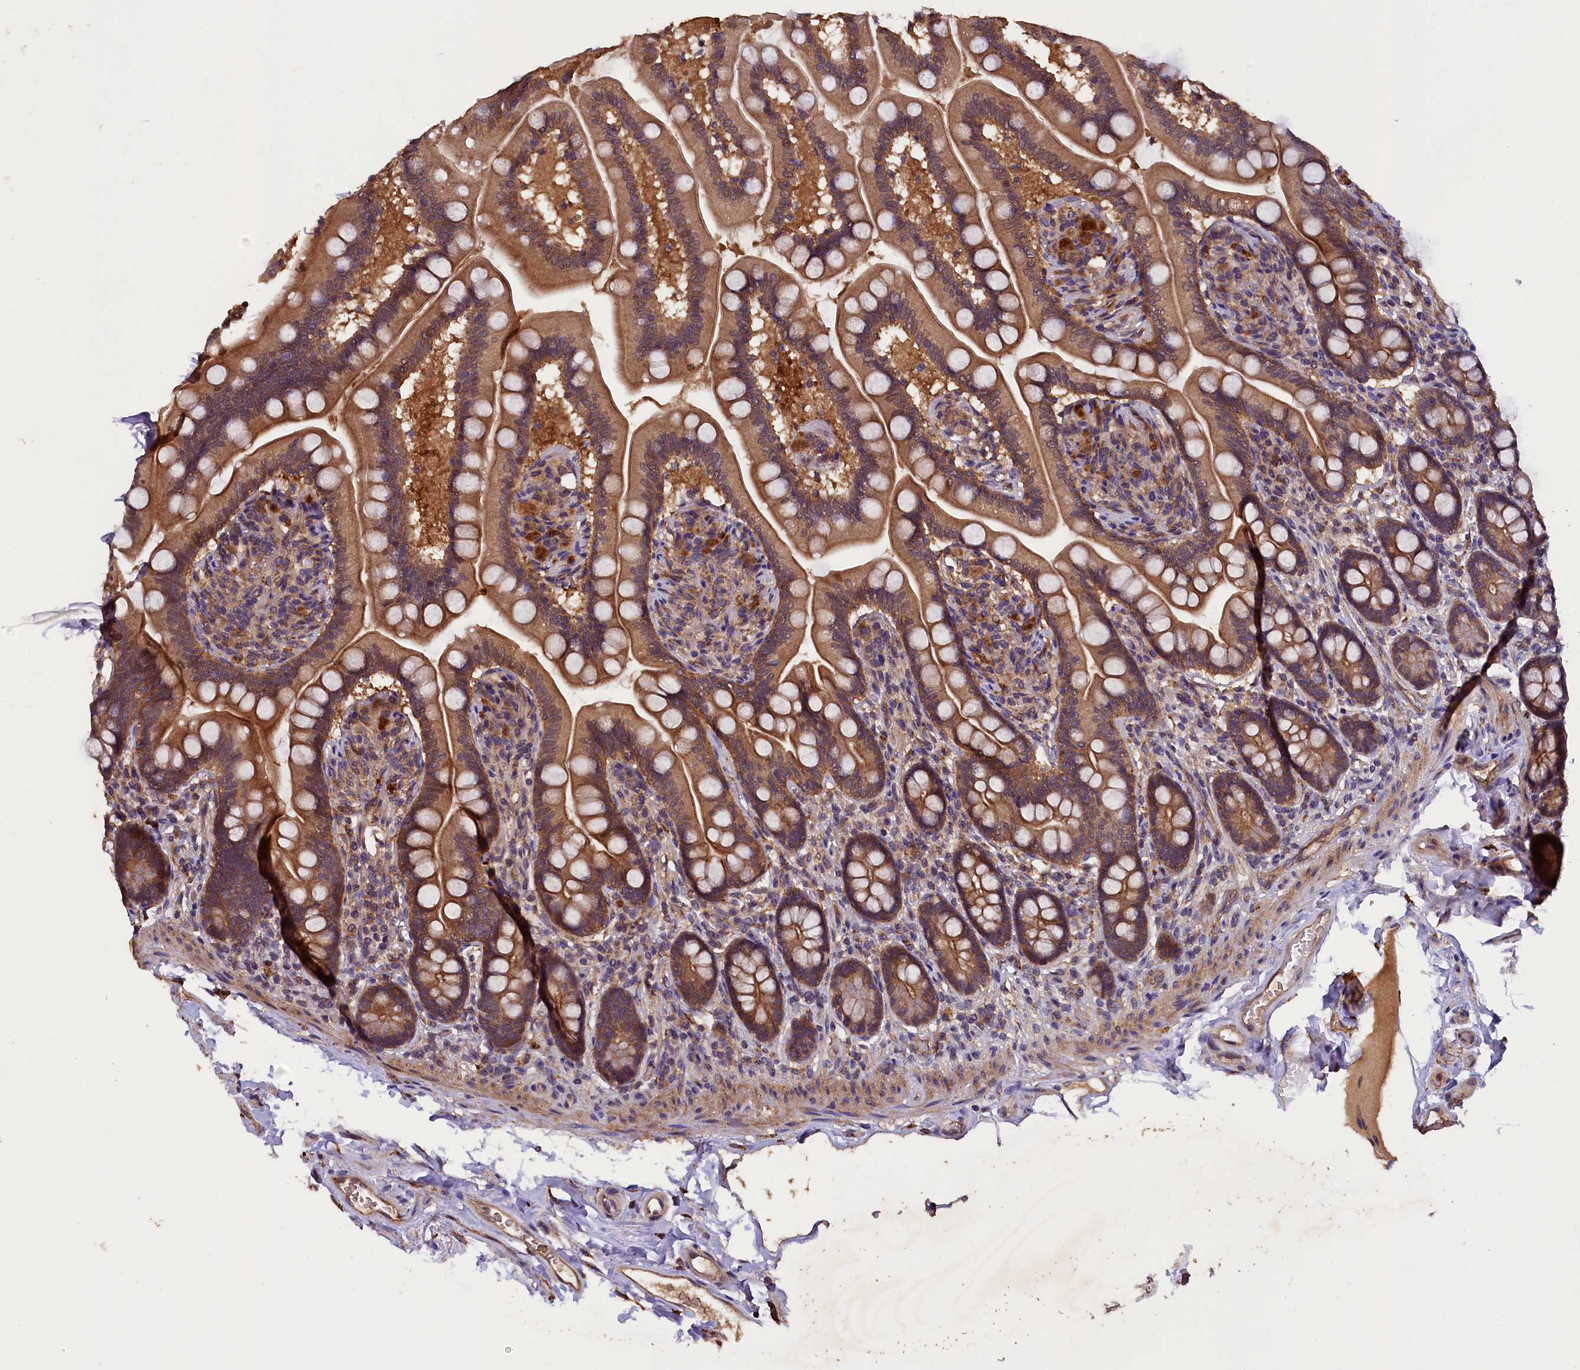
{"staining": {"intensity": "strong", "quantity": ">75%", "location": "cytoplasmic/membranous"}, "tissue": "small intestine", "cell_type": "Glandular cells", "image_type": "normal", "snomed": [{"axis": "morphology", "description": "Normal tissue, NOS"}, {"axis": "topography", "description": "Small intestine"}], "caption": "About >75% of glandular cells in unremarkable human small intestine reveal strong cytoplasmic/membranous protein staining as visualized by brown immunohistochemical staining.", "gene": "PLXNB1", "patient": {"sex": "female", "age": 64}}